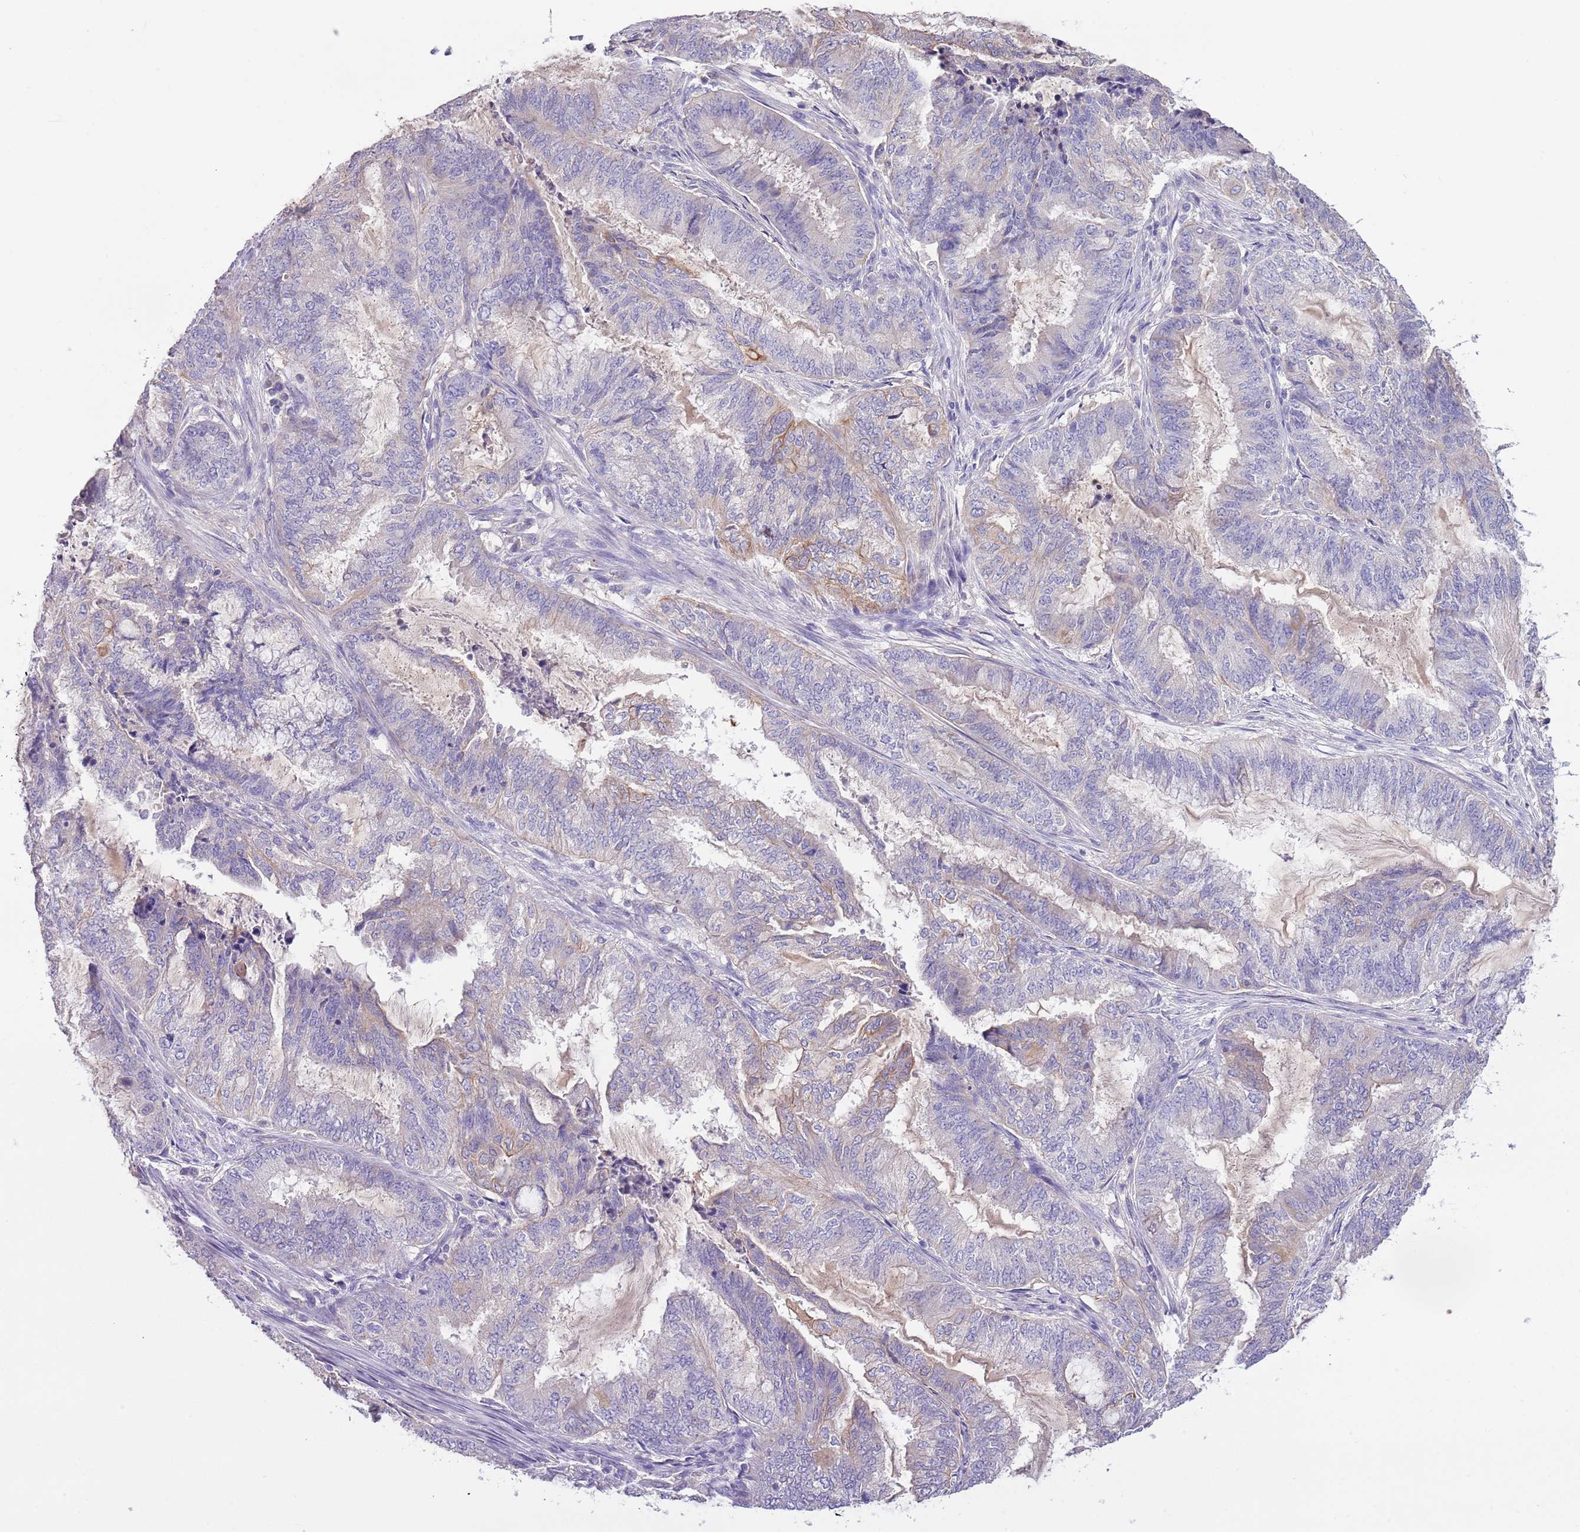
{"staining": {"intensity": "weak", "quantity": "<25%", "location": "cytoplasmic/membranous"}, "tissue": "endometrial cancer", "cell_type": "Tumor cells", "image_type": "cancer", "snomed": [{"axis": "morphology", "description": "Adenocarcinoma, NOS"}, {"axis": "topography", "description": "Endometrium"}], "caption": "Histopathology image shows no protein positivity in tumor cells of adenocarcinoma (endometrial) tissue.", "gene": "HES3", "patient": {"sex": "female", "age": 51}}